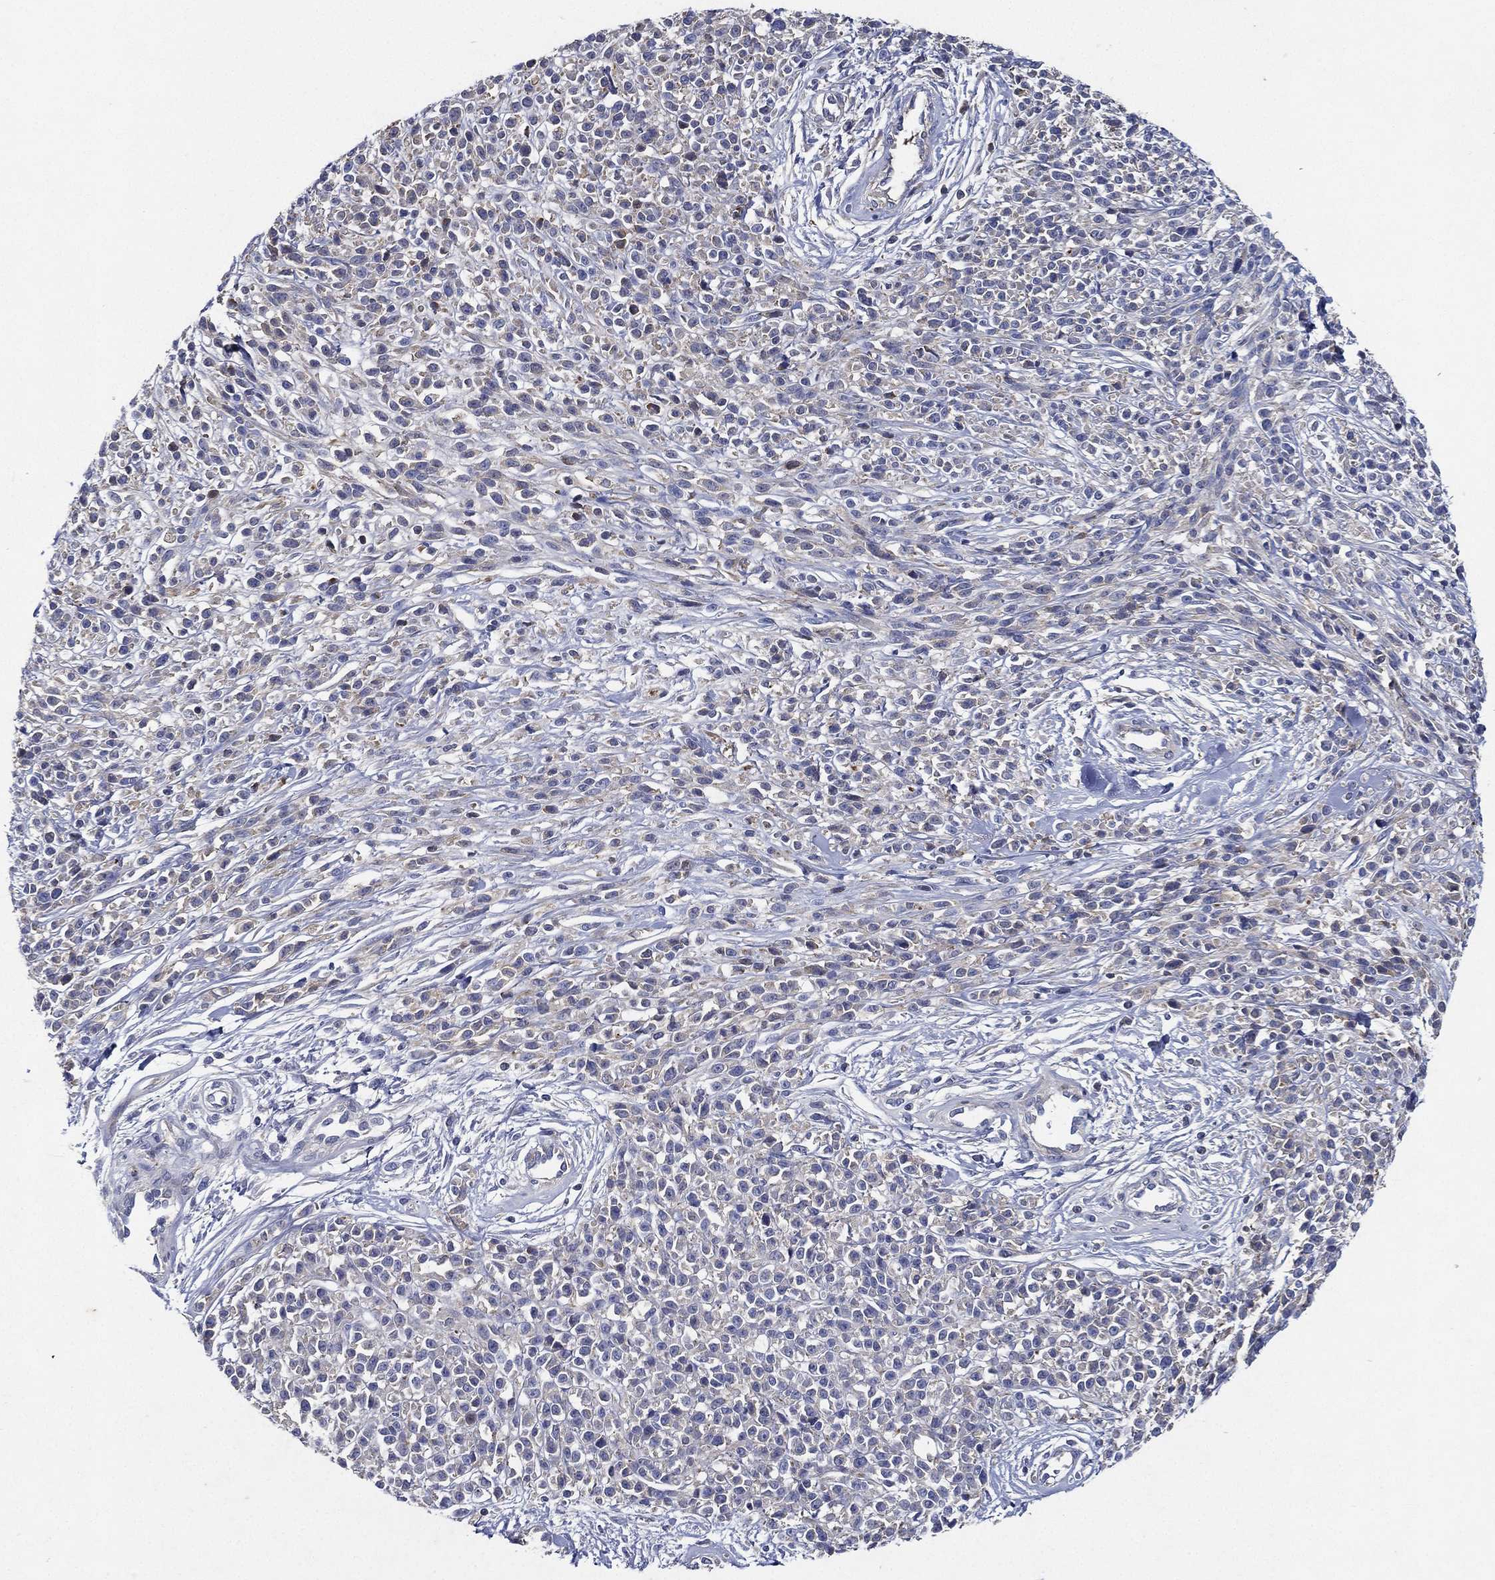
{"staining": {"intensity": "negative", "quantity": "none", "location": "none"}, "tissue": "melanoma", "cell_type": "Tumor cells", "image_type": "cancer", "snomed": [{"axis": "morphology", "description": "Malignant melanoma, NOS"}, {"axis": "topography", "description": "Skin"}, {"axis": "topography", "description": "Skin of trunk"}], "caption": "Tumor cells show no significant expression in melanoma.", "gene": "TMPRSS11D", "patient": {"sex": "male", "age": 74}}